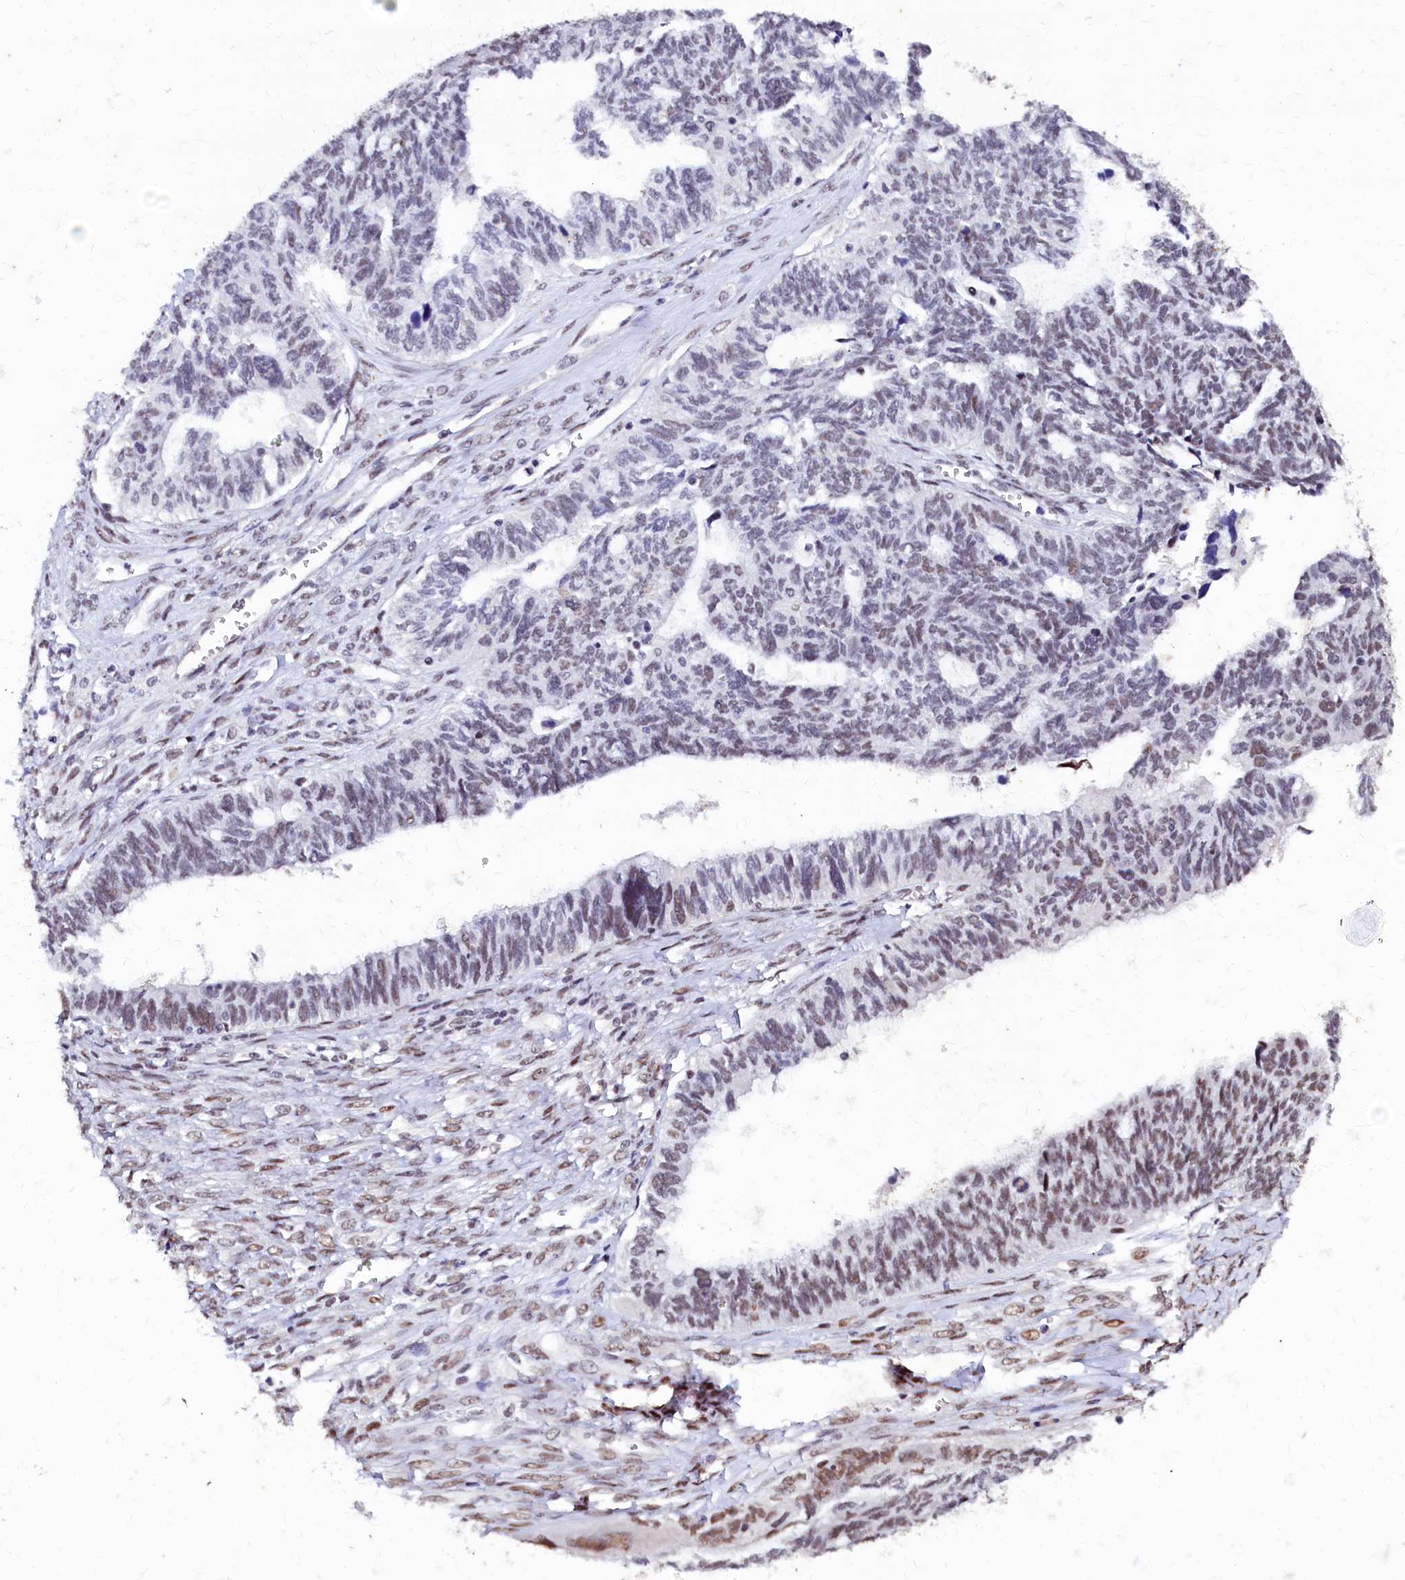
{"staining": {"intensity": "moderate", "quantity": "25%-75%", "location": "nuclear"}, "tissue": "ovarian cancer", "cell_type": "Tumor cells", "image_type": "cancer", "snomed": [{"axis": "morphology", "description": "Cystadenocarcinoma, serous, NOS"}, {"axis": "topography", "description": "Ovary"}], "caption": "A medium amount of moderate nuclear positivity is seen in approximately 25%-75% of tumor cells in ovarian serous cystadenocarcinoma tissue.", "gene": "CPSF7", "patient": {"sex": "female", "age": 79}}